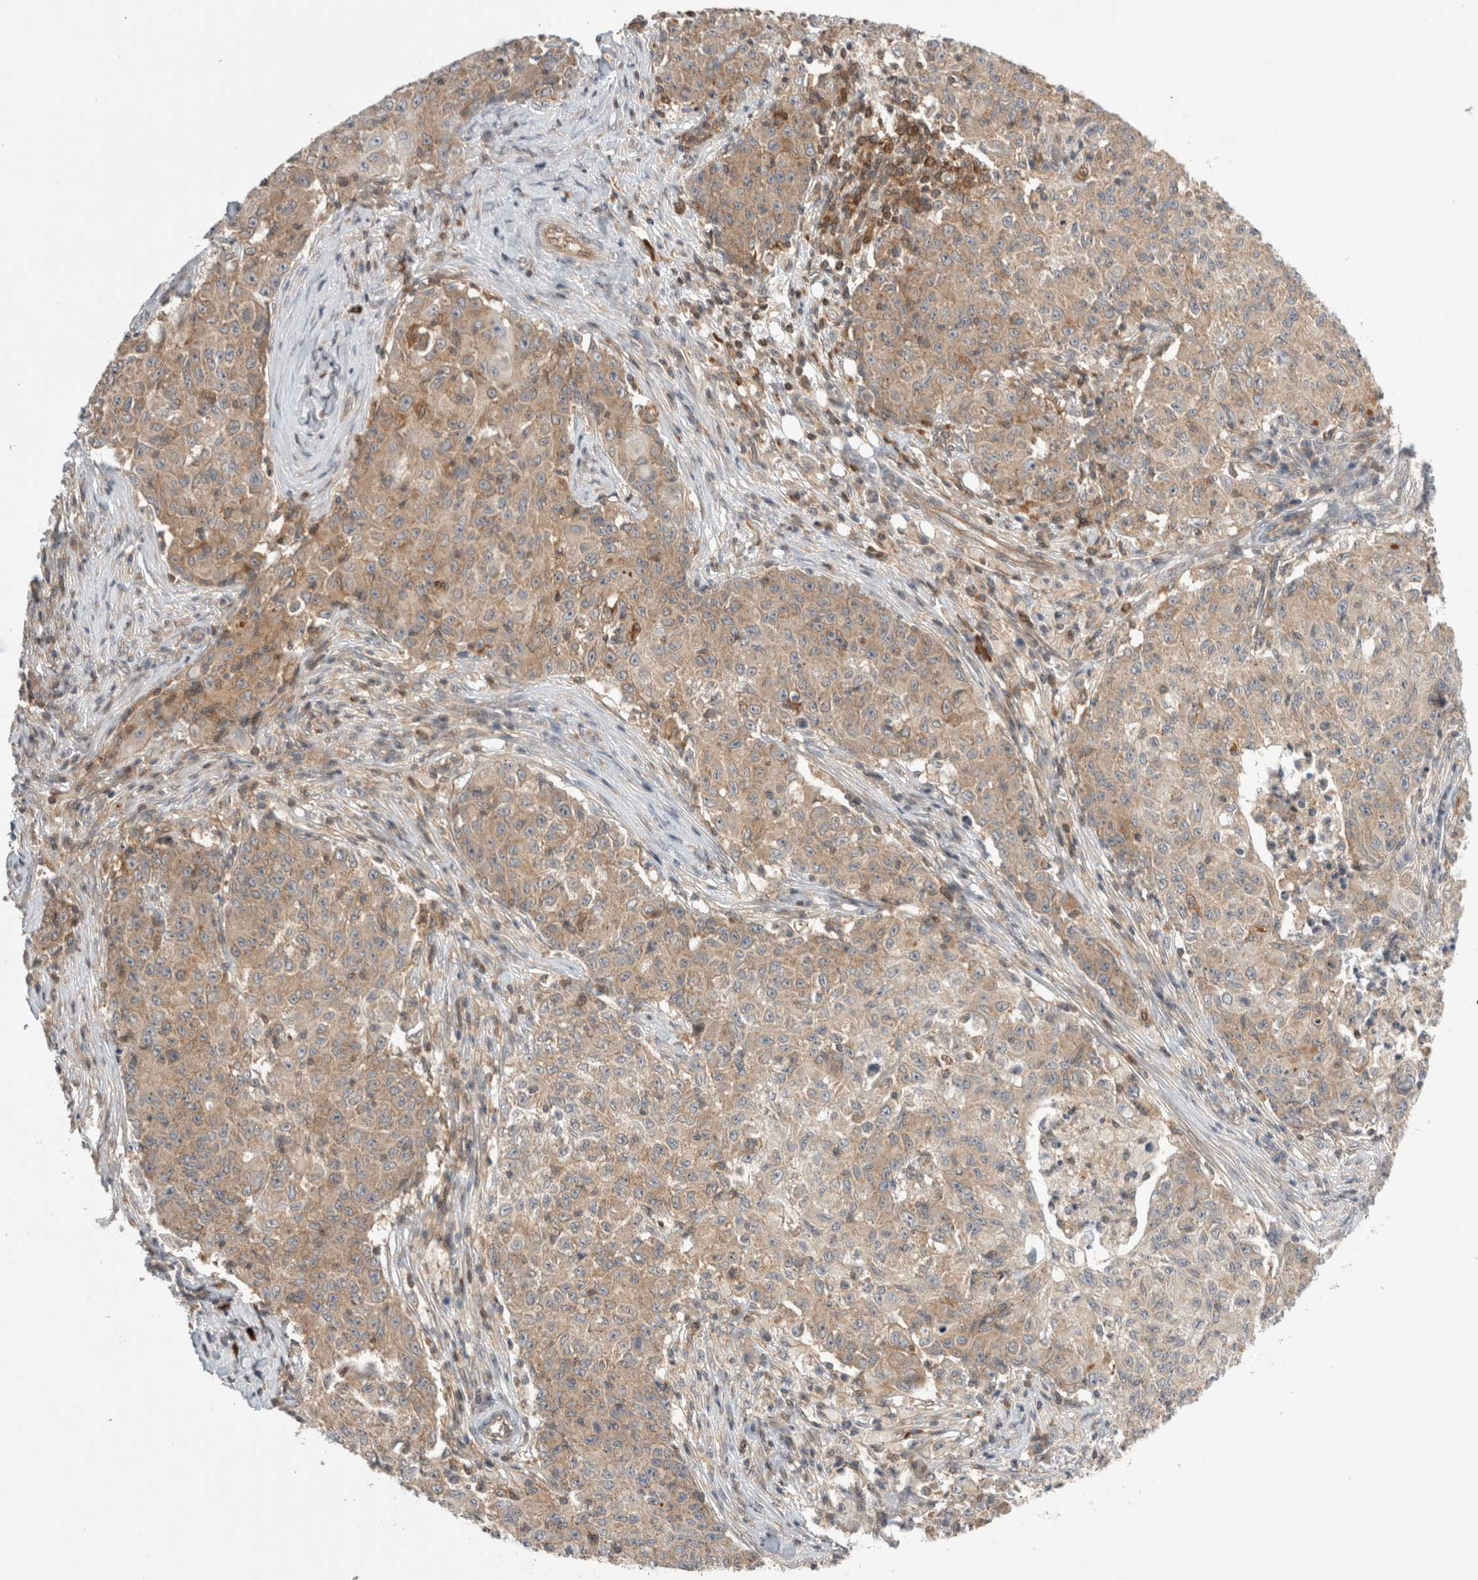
{"staining": {"intensity": "weak", "quantity": ">75%", "location": "cytoplasmic/membranous"}, "tissue": "ovarian cancer", "cell_type": "Tumor cells", "image_type": "cancer", "snomed": [{"axis": "morphology", "description": "Carcinoma, endometroid"}, {"axis": "topography", "description": "Ovary"}], "caption": "Protein expression analysis of ovarian cancer shows weak cytoplasmic/membranous staining in approximately >75% of tumor cells.", "gene": "NFKB1", "patient": {"sex": "female", "age": 42}}